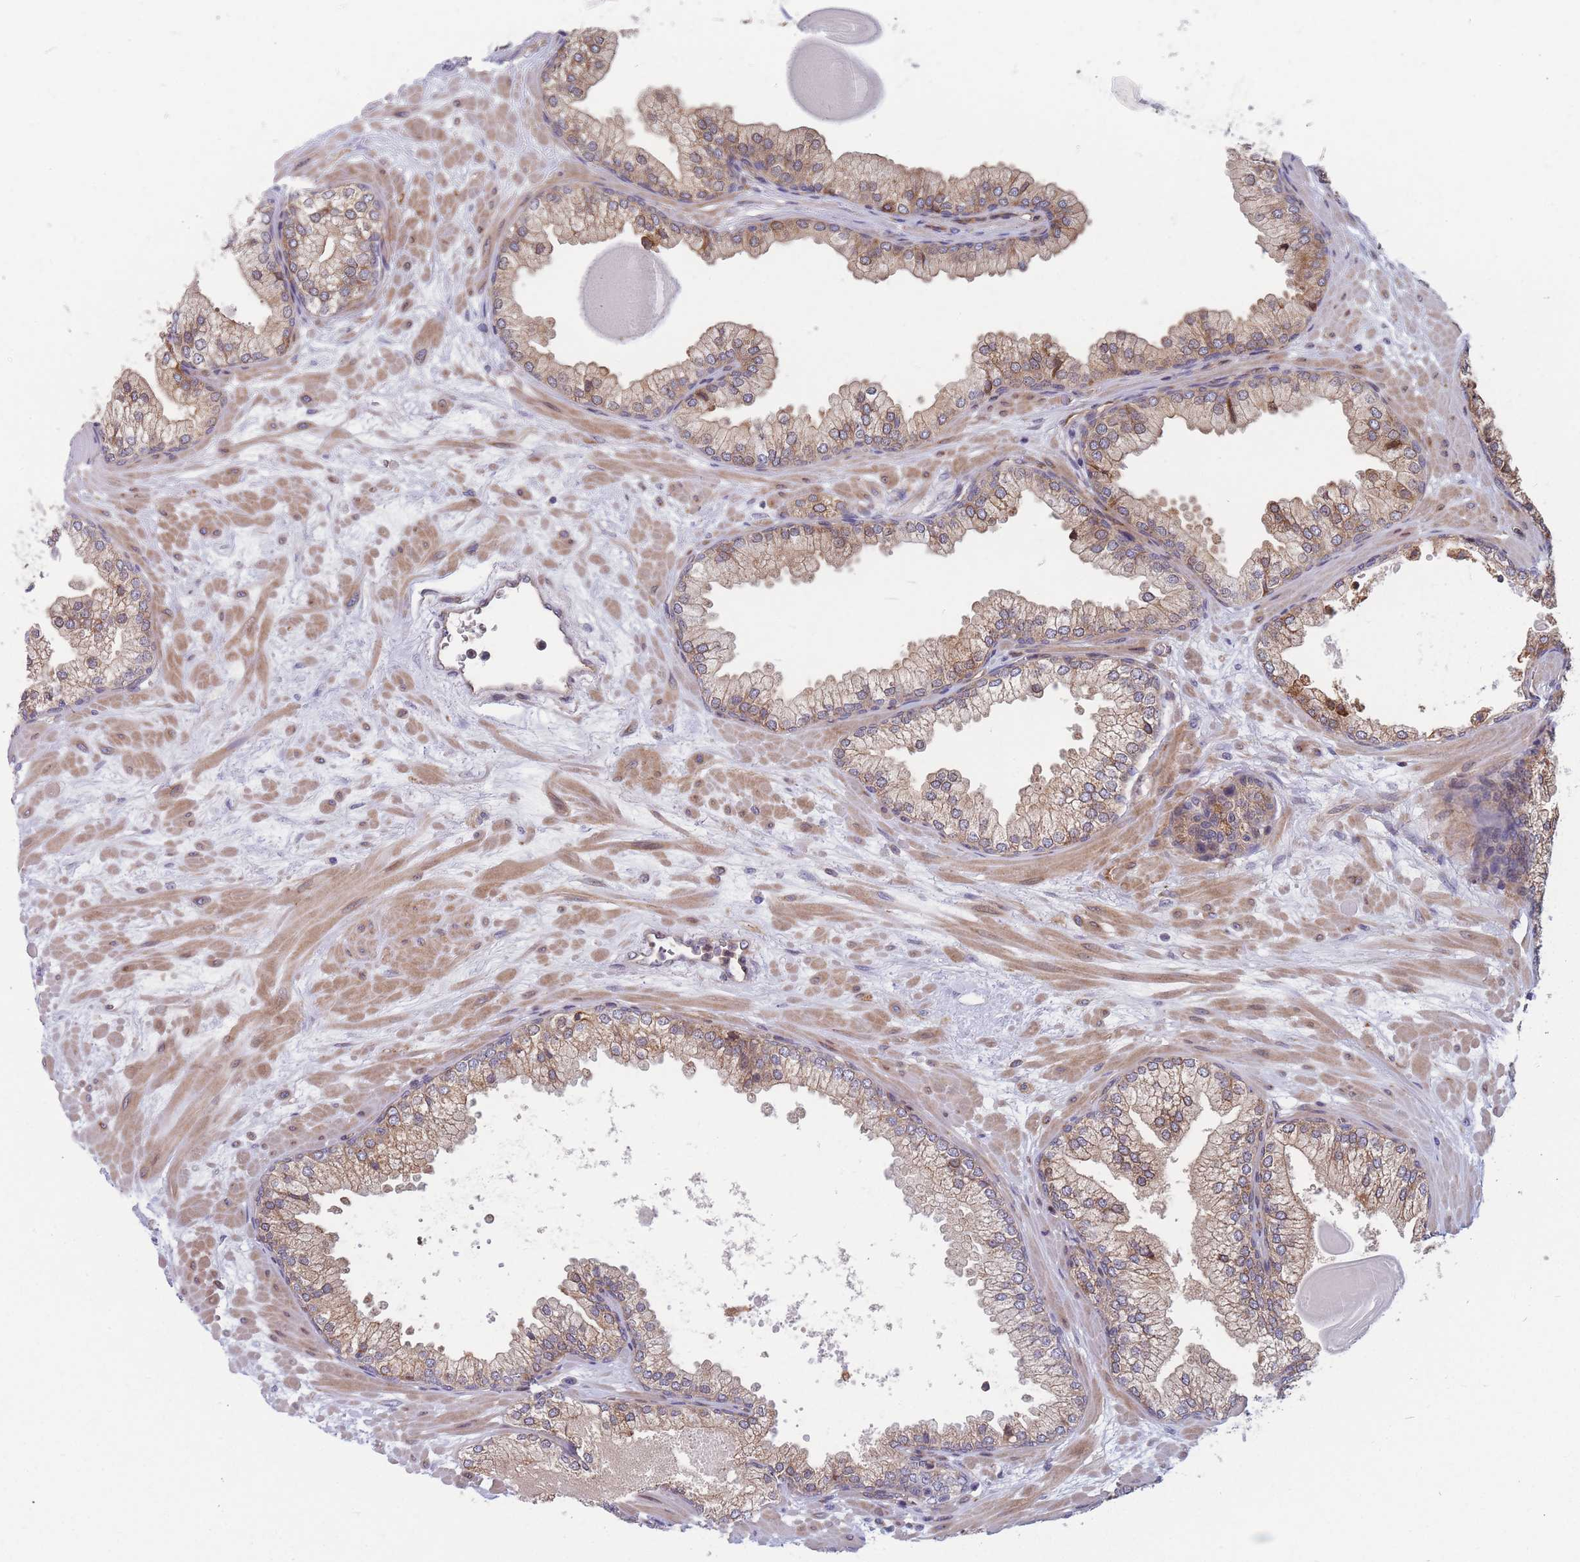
{"staining": {"intensity": "moderate", "quantity": ">75%", "location": "cytoplasmic/membranous"}, "tissue": "prostate", "cell_type": "Glandular cells", "image_type": "normal", "snomed": [{"axis": "morphology", "description": "Normal tissue, NOS"}, {"axis": "topography", "description": "Prostate"}], "caption": "The image shows a brown stain indicating the presence of a protein in the cytoplasmic/membranous of glandular cells in prostate. The protein of interest is shown in brown color, while the nuclei are stained blue.", "gene": "TMEM131L", "patient": {"sex": "male", "age": 61}}